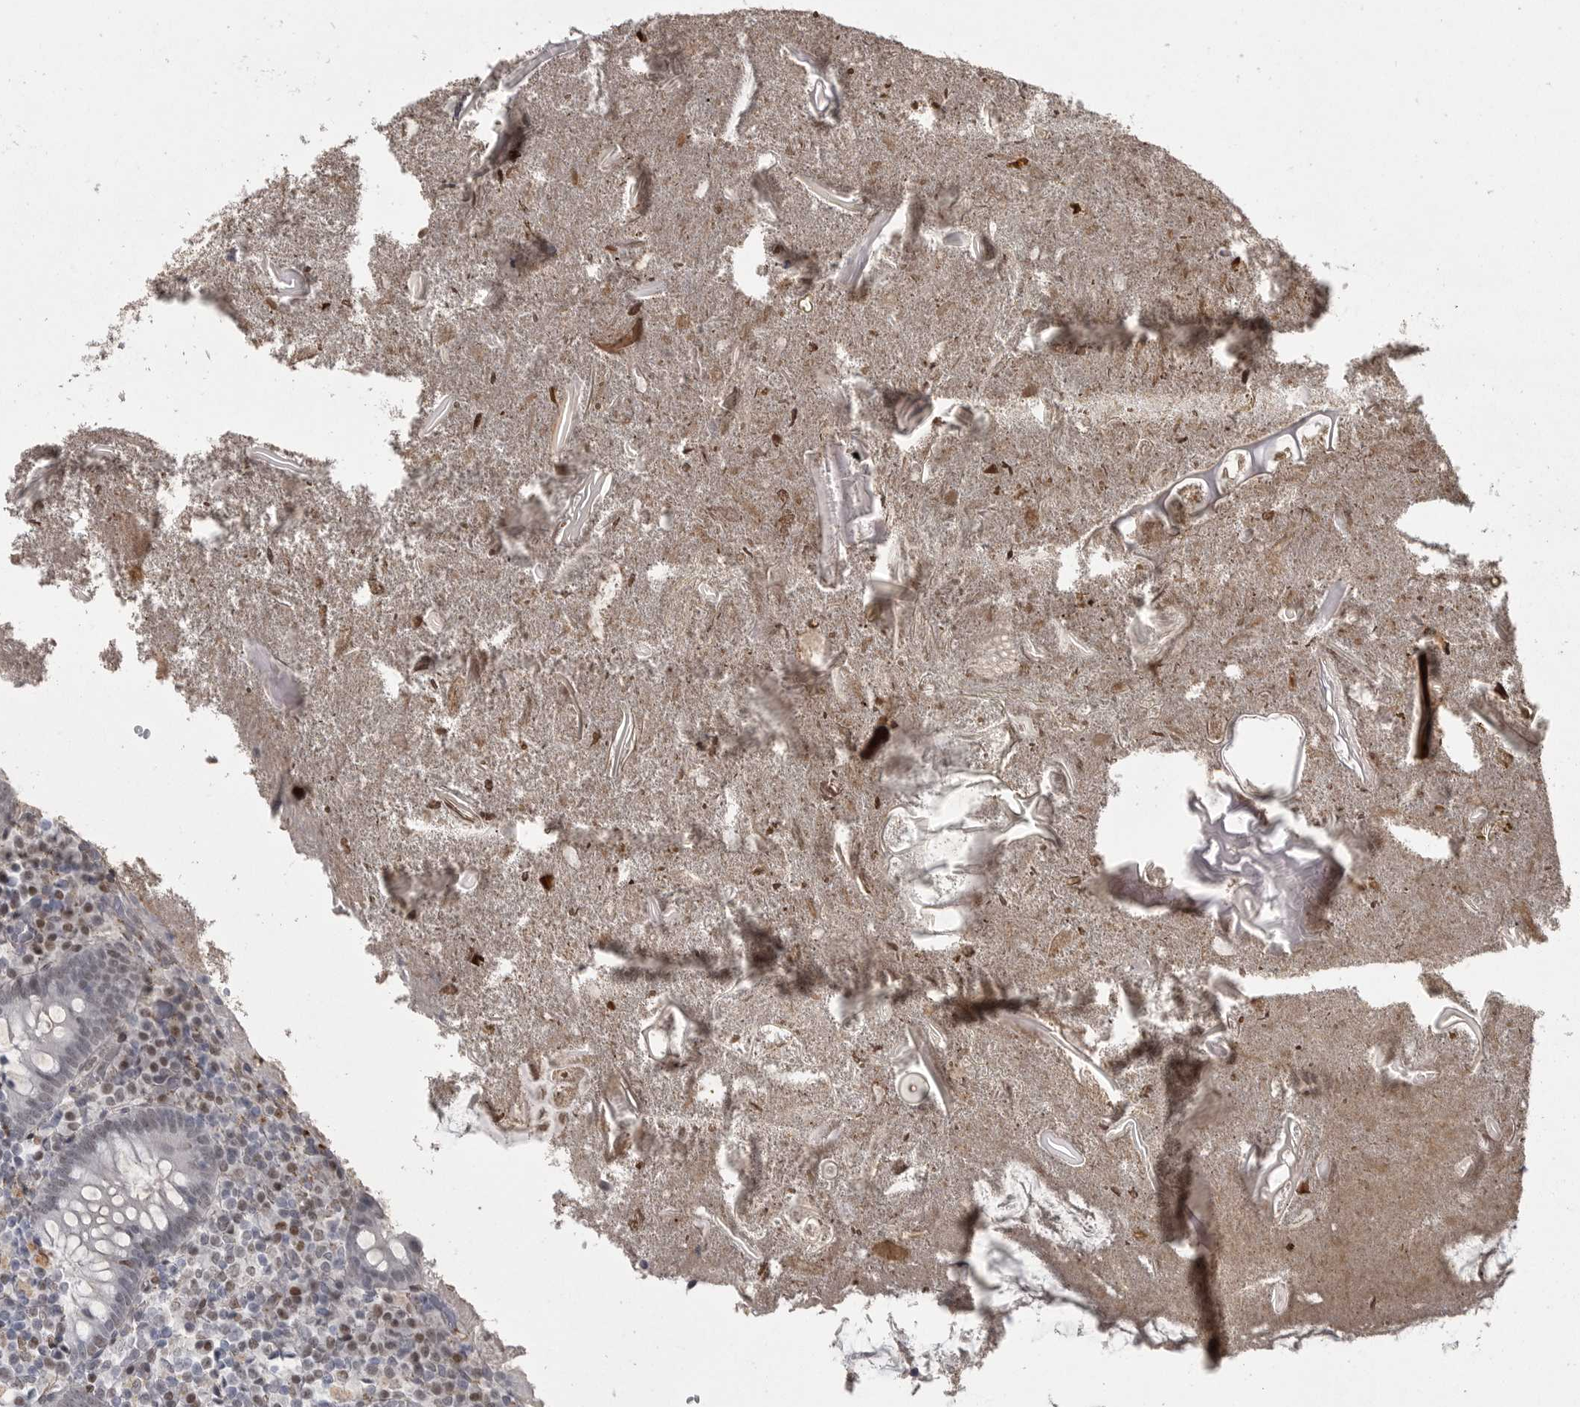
{"staining": {"intensity": "weak", "quantity": "<25%", "location": "nuclear"}, "tissue": "appendix", "cell_type": "Glandular cells", "image_type": "normal", "snomed": [{"axis": "morphology", "description": "Normal tissue, NOS"}, {"axis": "topography", "description": "Appendix"}], "caption": "Photomicrograph shows no protein positivity in glandular cells of unremarkable appendix. The staining was performed using DAB to visualize the protein expression in brown, while the nuclei were stained in blue with hematoxylin (Magnification: 20x).", "gene": "HMGN3", "patient": {"sex": "female", "age": 17}}